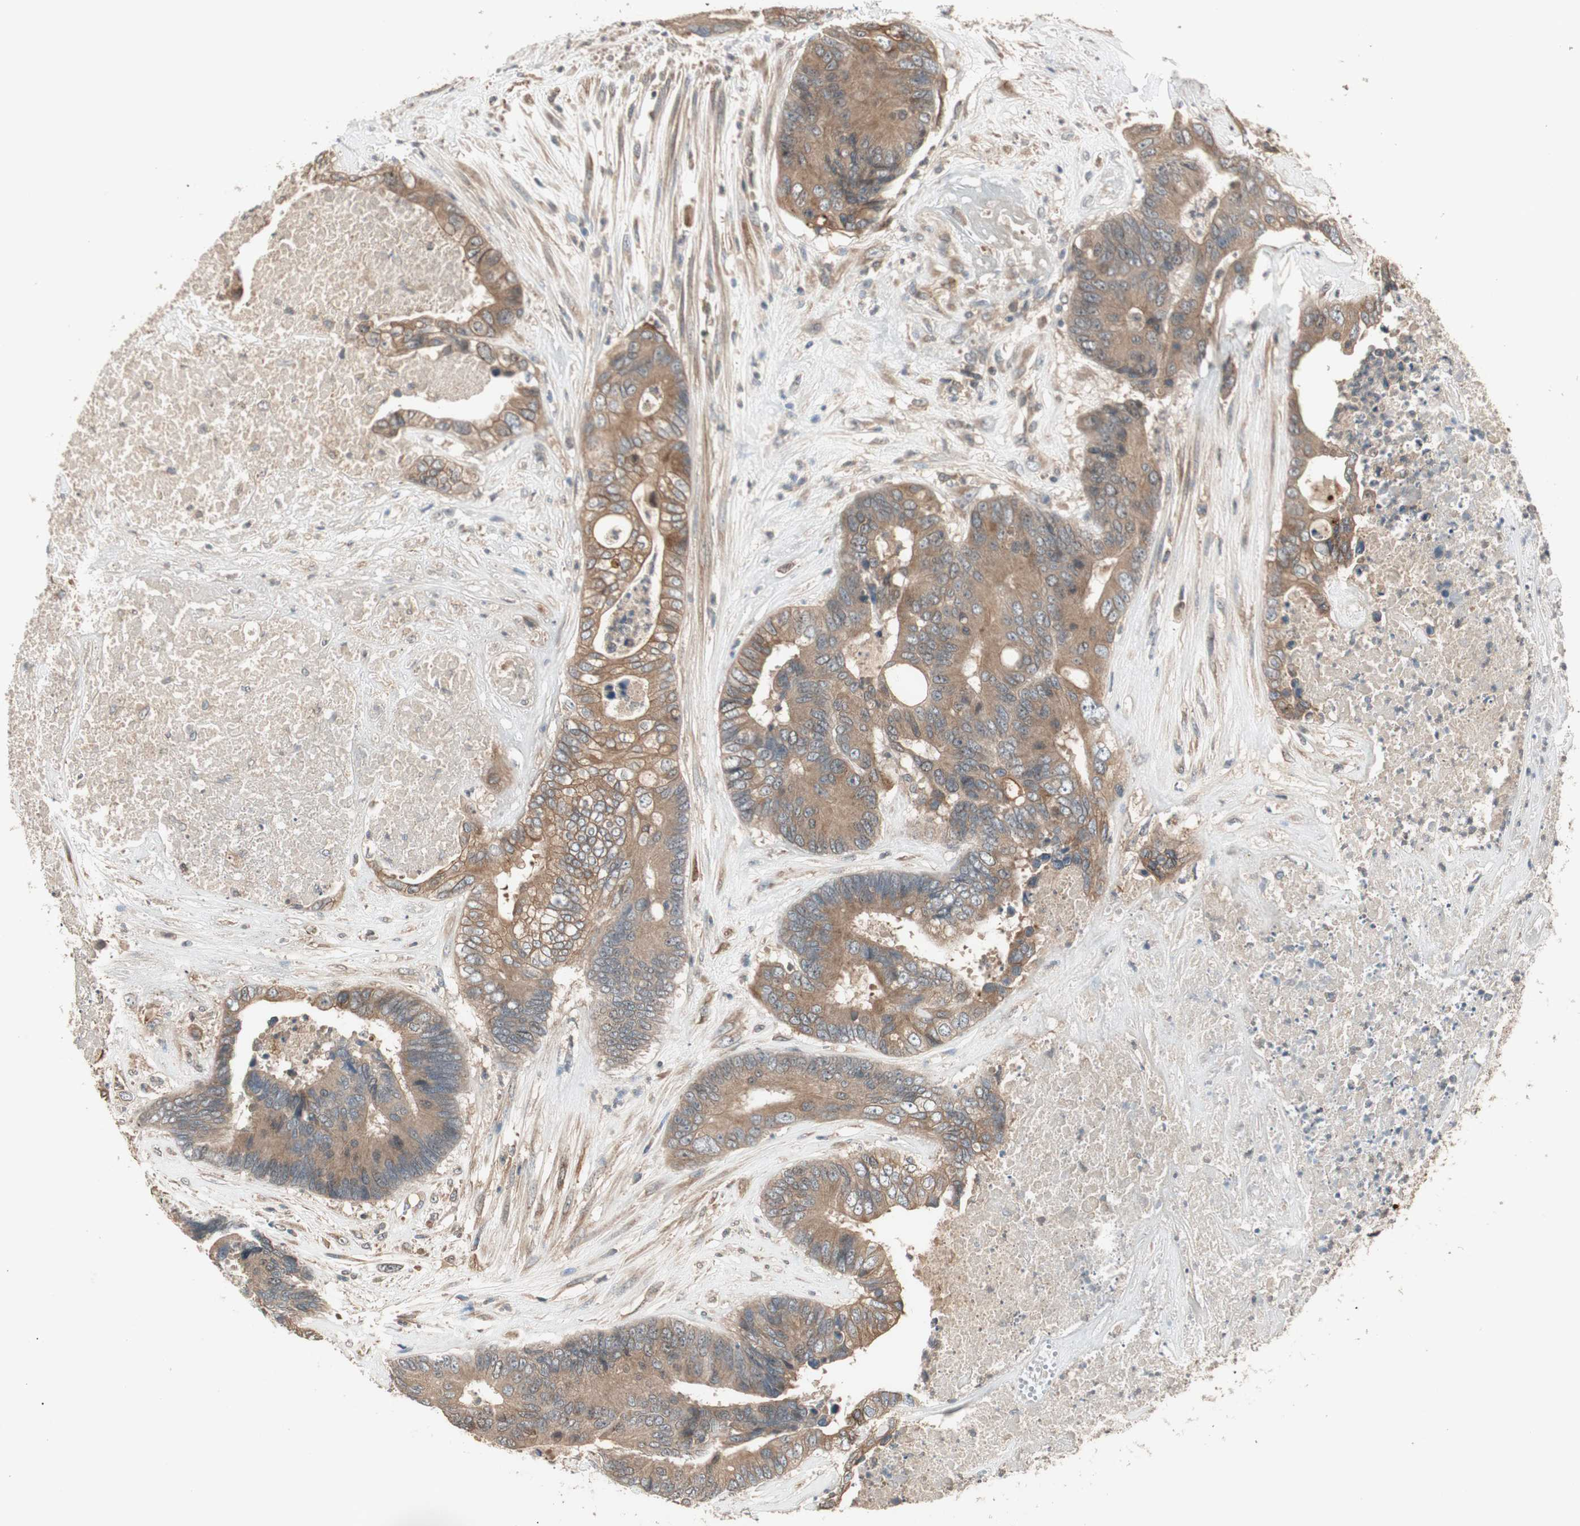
{"staining": {"intensity": "weak", "quantity": ">75%", "location": "cytoplasmic/membranous"}, "tissue": "colorectal cancer", "cell_type": "Tumor cells", "image_type": "cancer", "snomed": [{"axis": "morphology", "description": "Adenocarcinoma, NOS"}, {"axis": "topography", "description": "Rectum"}], "caption": "A histopathology image of human colorectal adenocarcinoma stained for a protein displays weak cytoplasmic/membranous brown staining in tumor cells.", "gene": "ATP6AP2", "patient": {"sex": "male", "age": 55}}